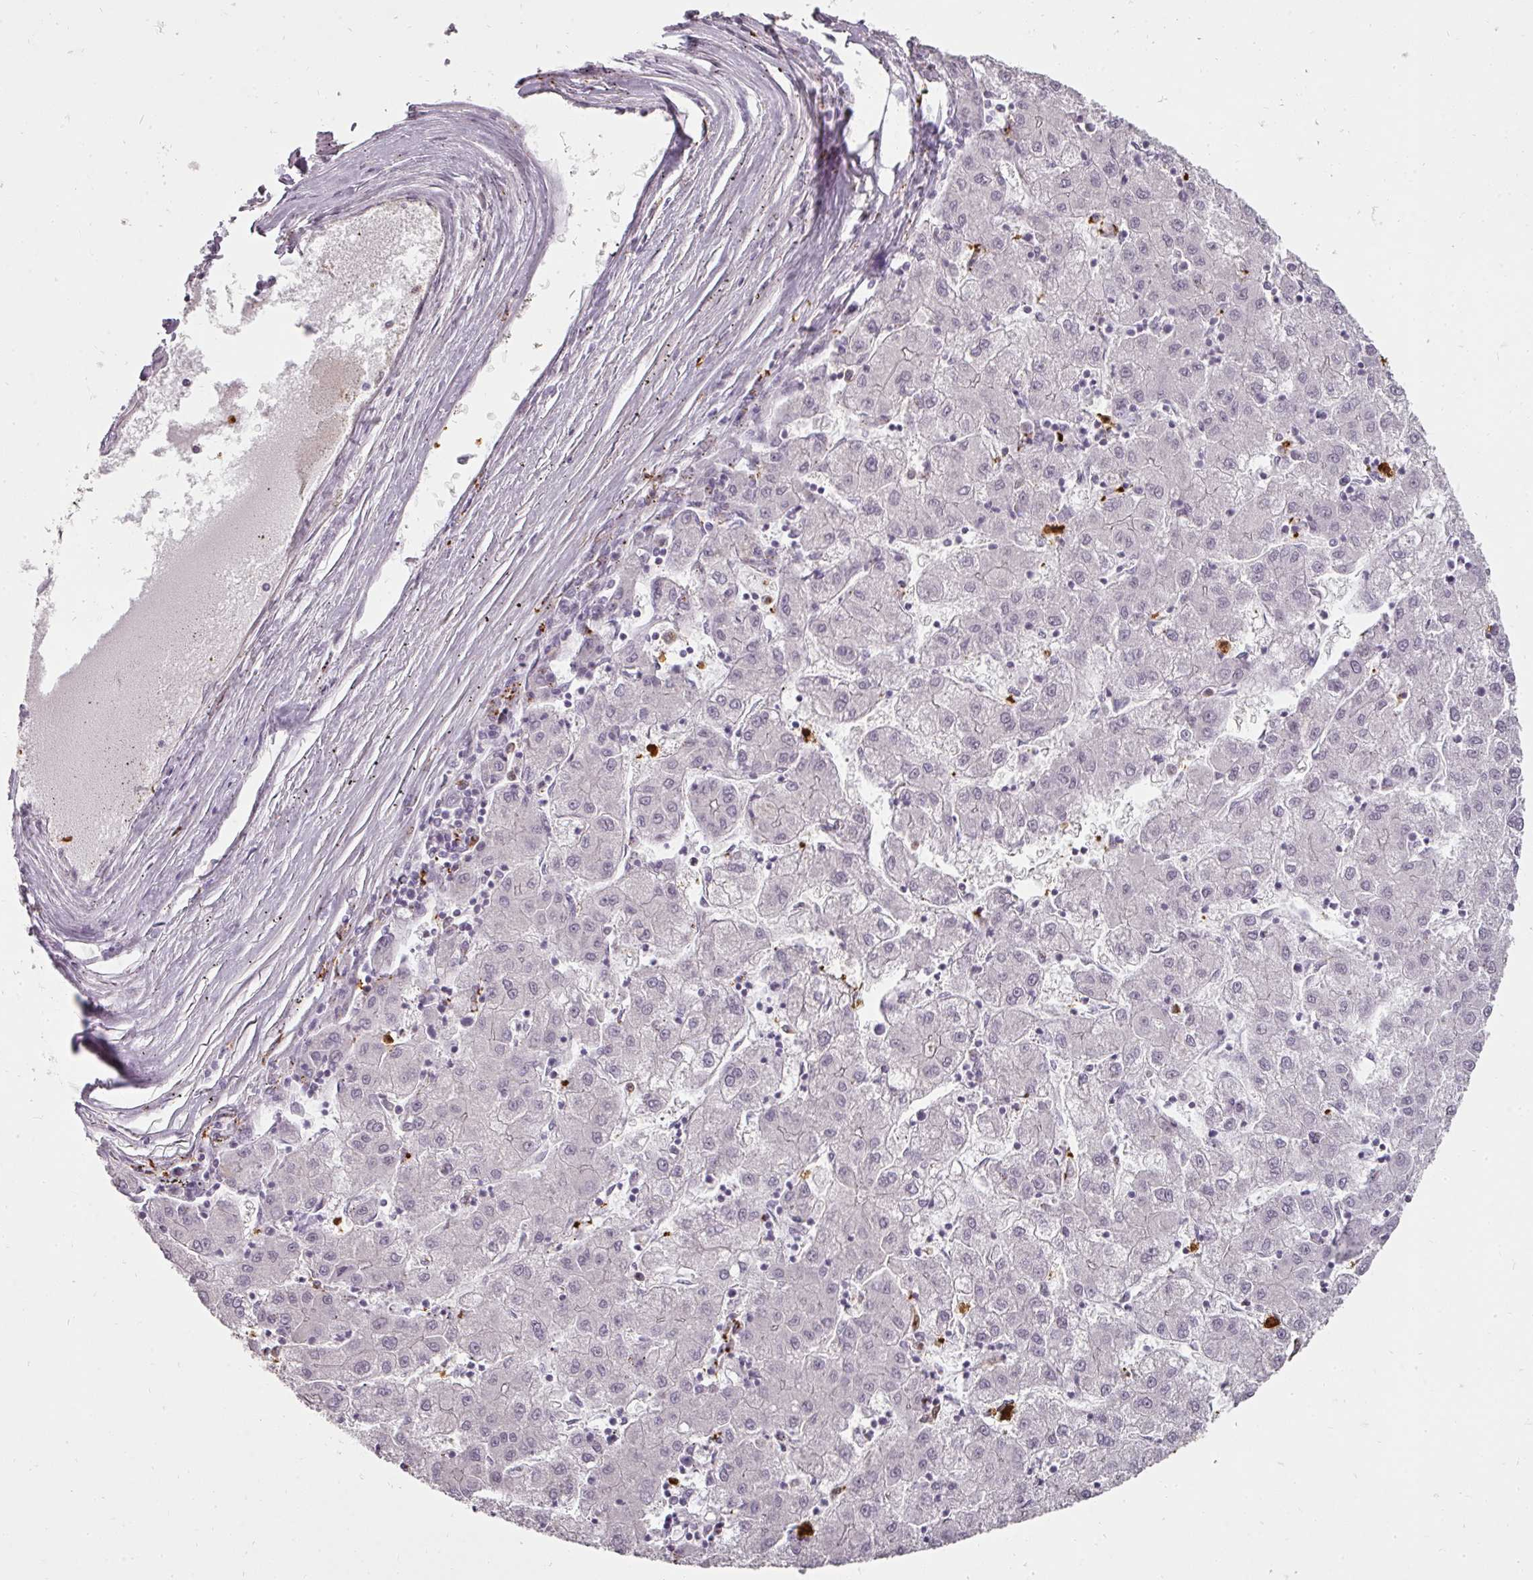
{"staining": {"intensity": "negative", "quantity": "none", "location": "none"}, "tissue": "liver cancer", "cell_type": "Tumor cells", "image_type": "cancer", "snomed": [{"axis": "morphology", "description": "Carcinoma, Hepatocellular, NOS"}, {"axis": "topography", "description": "Liver"}], "caption": "An image of human liver cancer is negative for staining in tumor cells.", "gene": "BIK", "patient": {"sex": "male", "age": 72}}